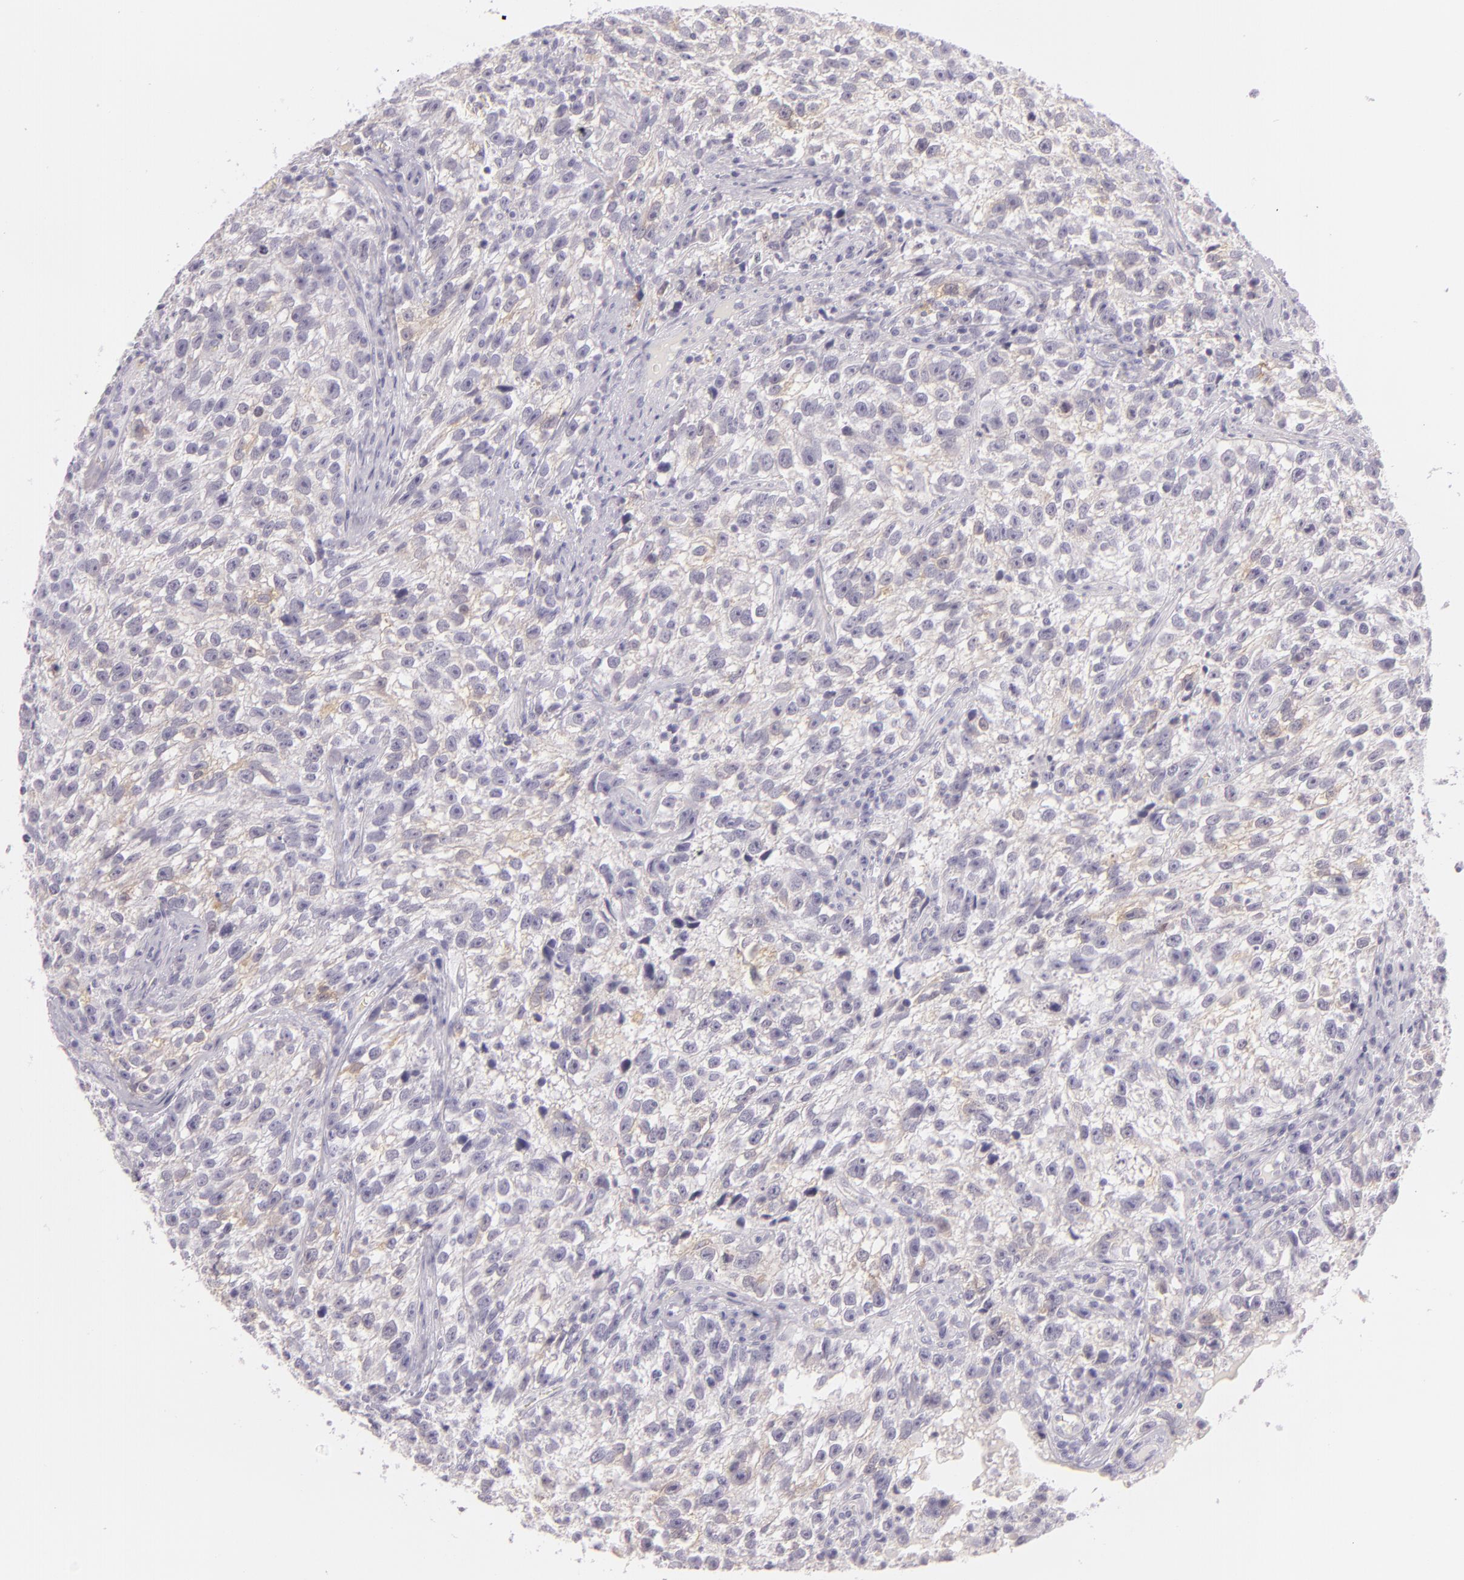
{"staining": {"intensity": "weak", "quantity": "<25%", "location": "cytoplasmic/membranous"}, "tissue": "testis cancer", "cell_type": "Tumor cells", "image_type": "cancer", "snomed": [{"axis": "morphology", "description": "Seminoma, NOS"}, {"axis": "topography", "description": "Testis"}], "caption": "An image of testis seminoma stained for a protein reveals no brown staining in tumor cells. The staining is performed using DAB brown chromogen with nuclei counter-stained in using hematoxylin.", "gene": "CBS", "patient": {"sex": "male", "age": 38}}